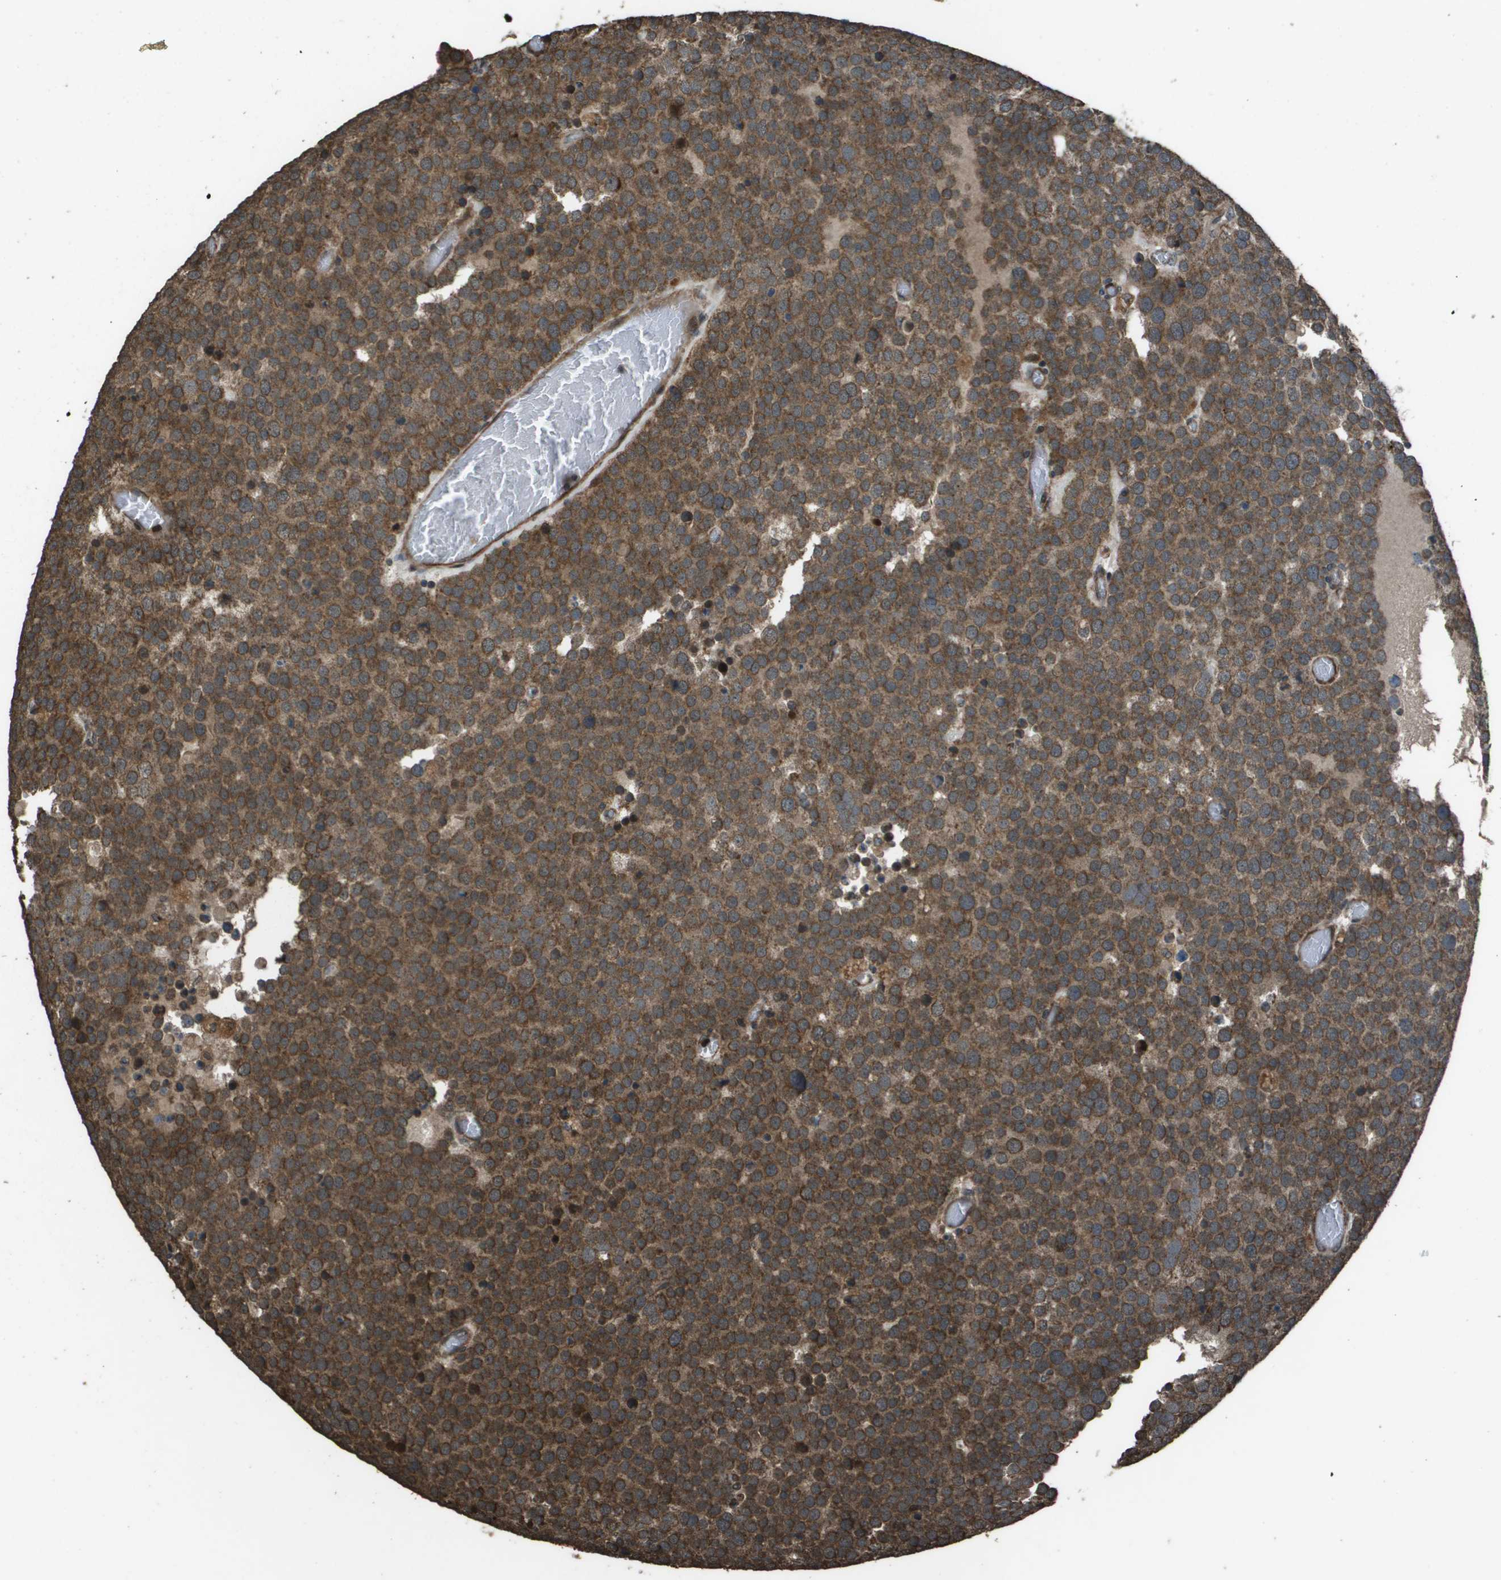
{"staining": {"intensity": "strong", "quantity": ">75%", "location": "cytoplasmic/membranous"}, "tissue": "testis cancer", "cell_type": "Tumor cells", "image_type": "cancer", "snomed": [{"axis": "morphology", "description": "Normal tissue, NOS"}, {"axis": "morphology", "description": "Seminoma, NOS"}, {"axis": "topography", "description": "Testis"}], "caption": "DAB (3,3'-diaminobenzidine) immunohistochemical staining of human testis cancer (seminoma) demonstrates strong cytoplasmic/membranous protein staining in about >75% of tumor cells.", "gene": "FIG4", "patient": {"sex": "male", "age": 71}}